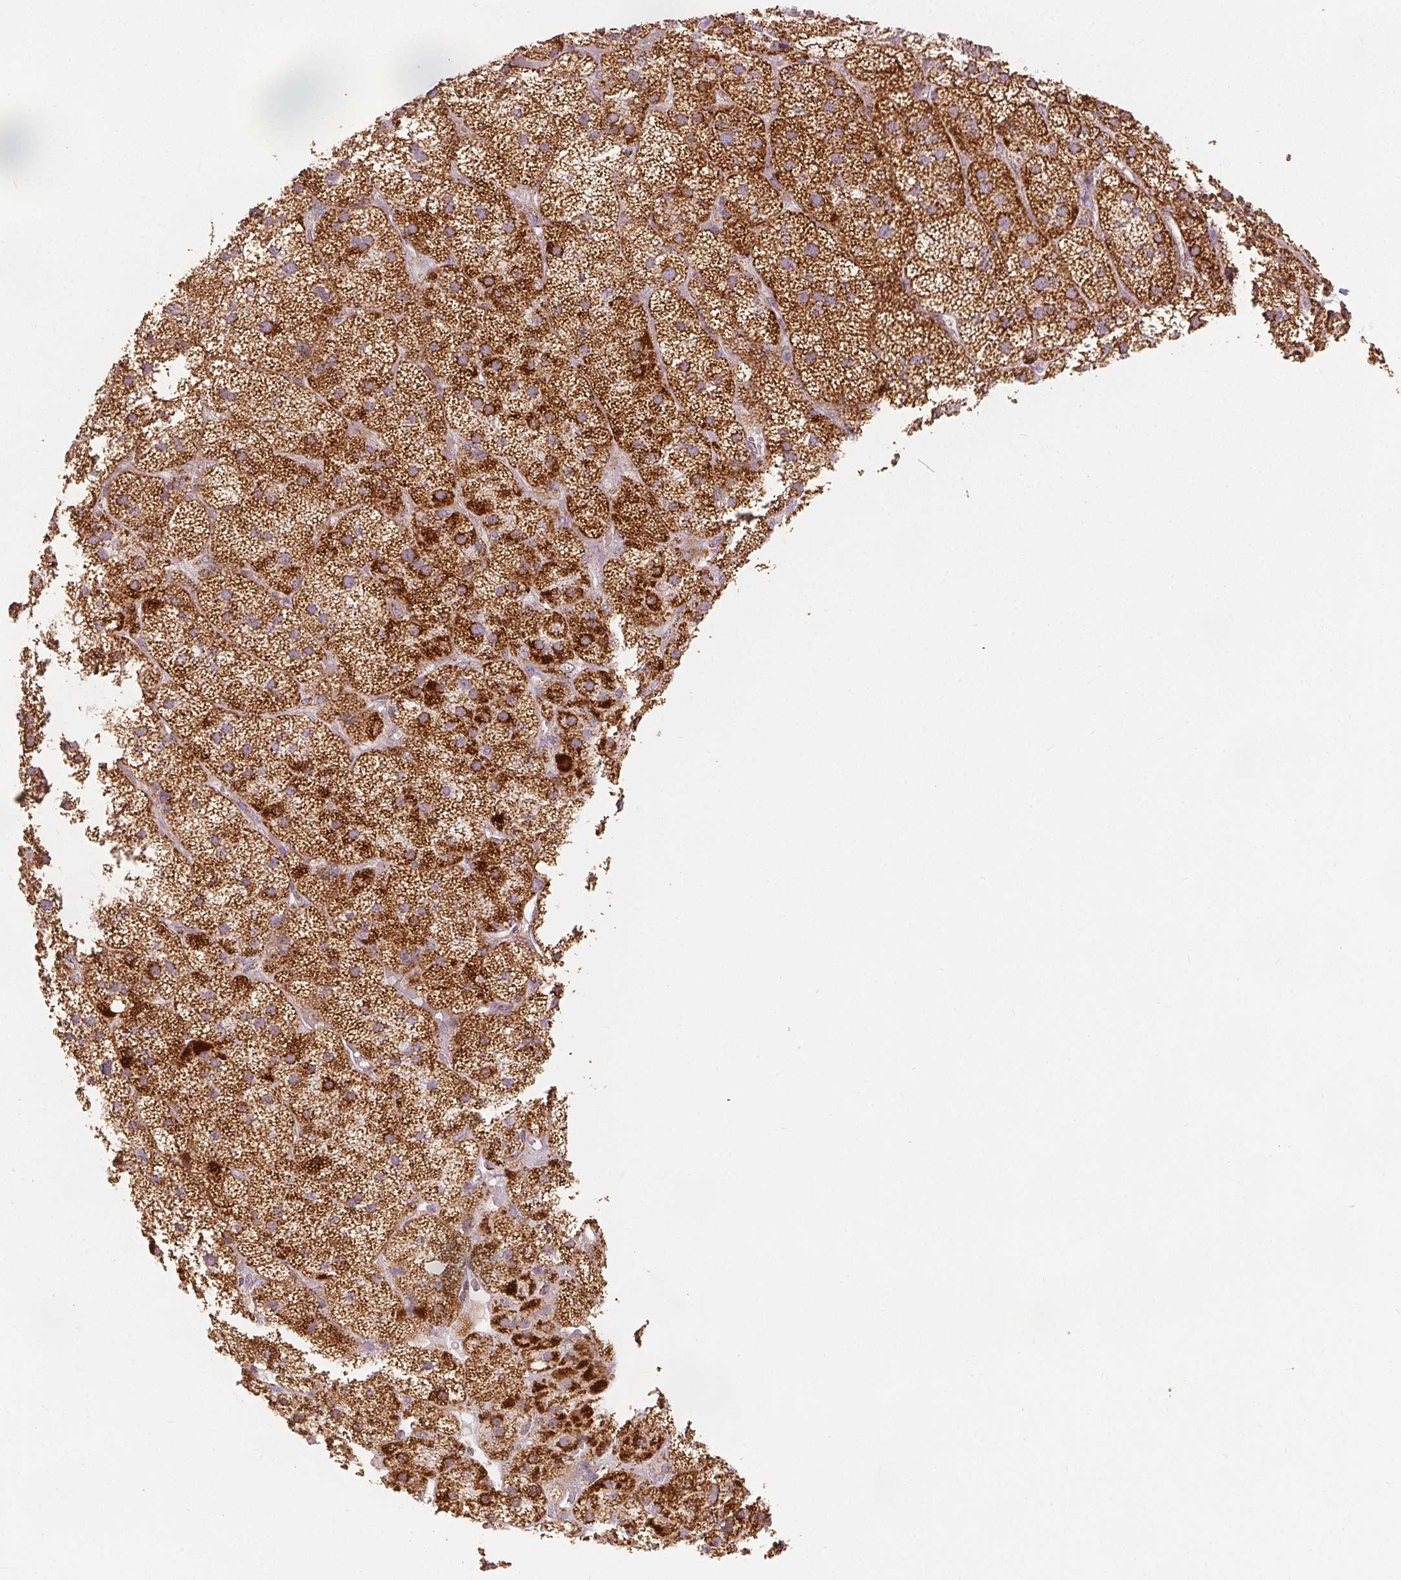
{"staining": {"intensity": "strong", "quantity": ">75%", "location": "cytoplasmic/membranous"}, "tissue": "adrenal gland", "cell_type": "Glandular cells", "image_type": "normal", "snomed": [{"axis": "morphology", "description": "Normal tissue, NOS"}, {"axis": "topography", "description": "Adrenal gland"}], "caption": "Glandular cells display high levels of strong cytoplasmic/membranous expression in approximately >75% of cells in benign human adrenal gland. (brown staining indicates protein expression, while blue staining denotes nuclei).", "gene": "SDHB", "patient": {"sex": "male", "age": 57}}